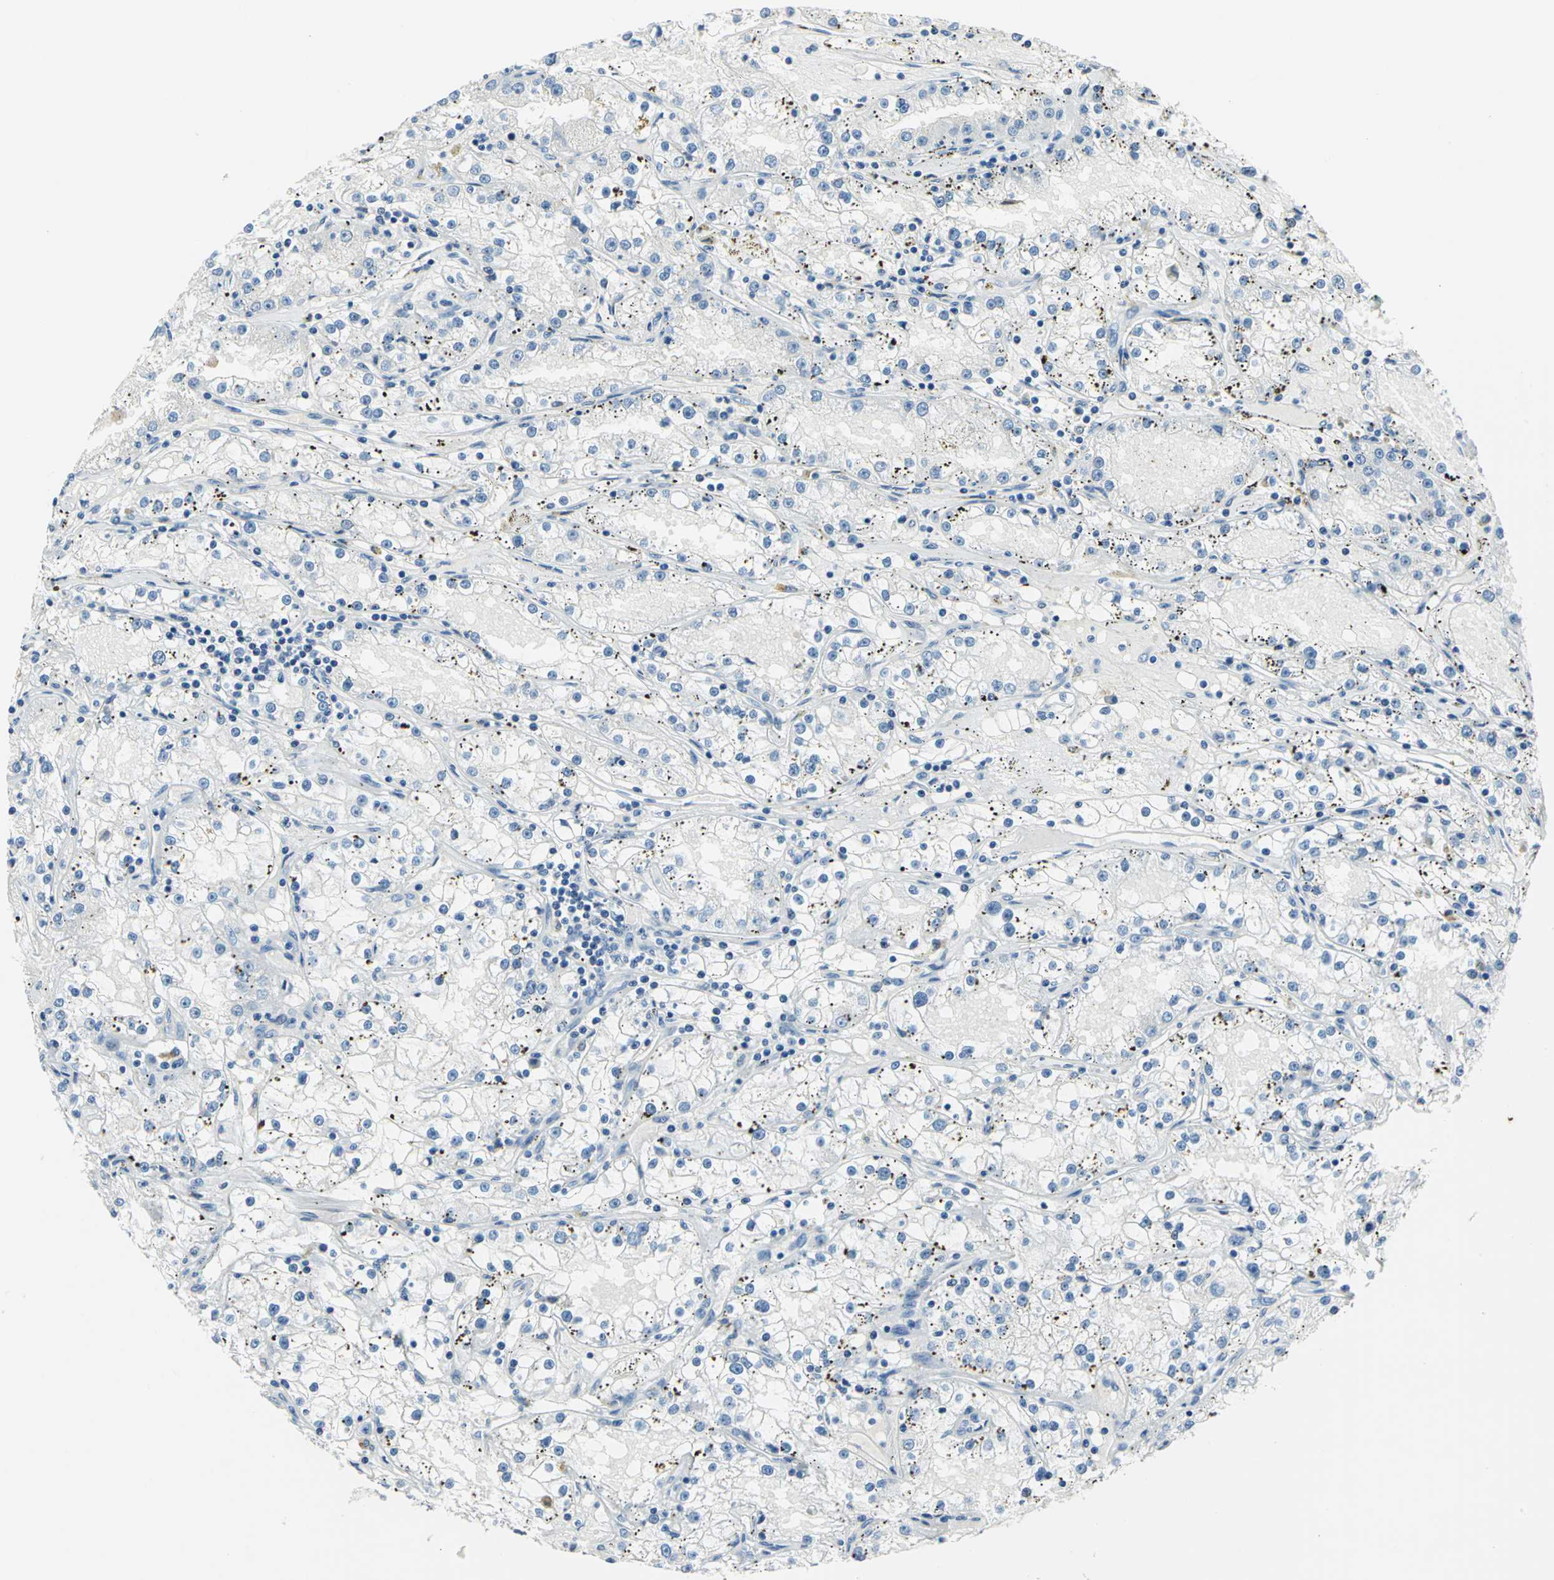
{"staining": {"intensity": "negative", "quantity": "none", "location": "none"}, "tissue": "renal cancer", "cell_type": "Tumor cells", "image_type": "cancer", "snomed": [{"axis": "morphology", "description": "Adenocarcinoma, NOS"}, {"axis": "topography", "description": "Kidney"}], "caption": "This is an IHC histopathology image of renal adenocarcinoma. There is no staining in tumor cells.", "gene": "RAD17", "patient": {"sex": "male", "age": 56}}